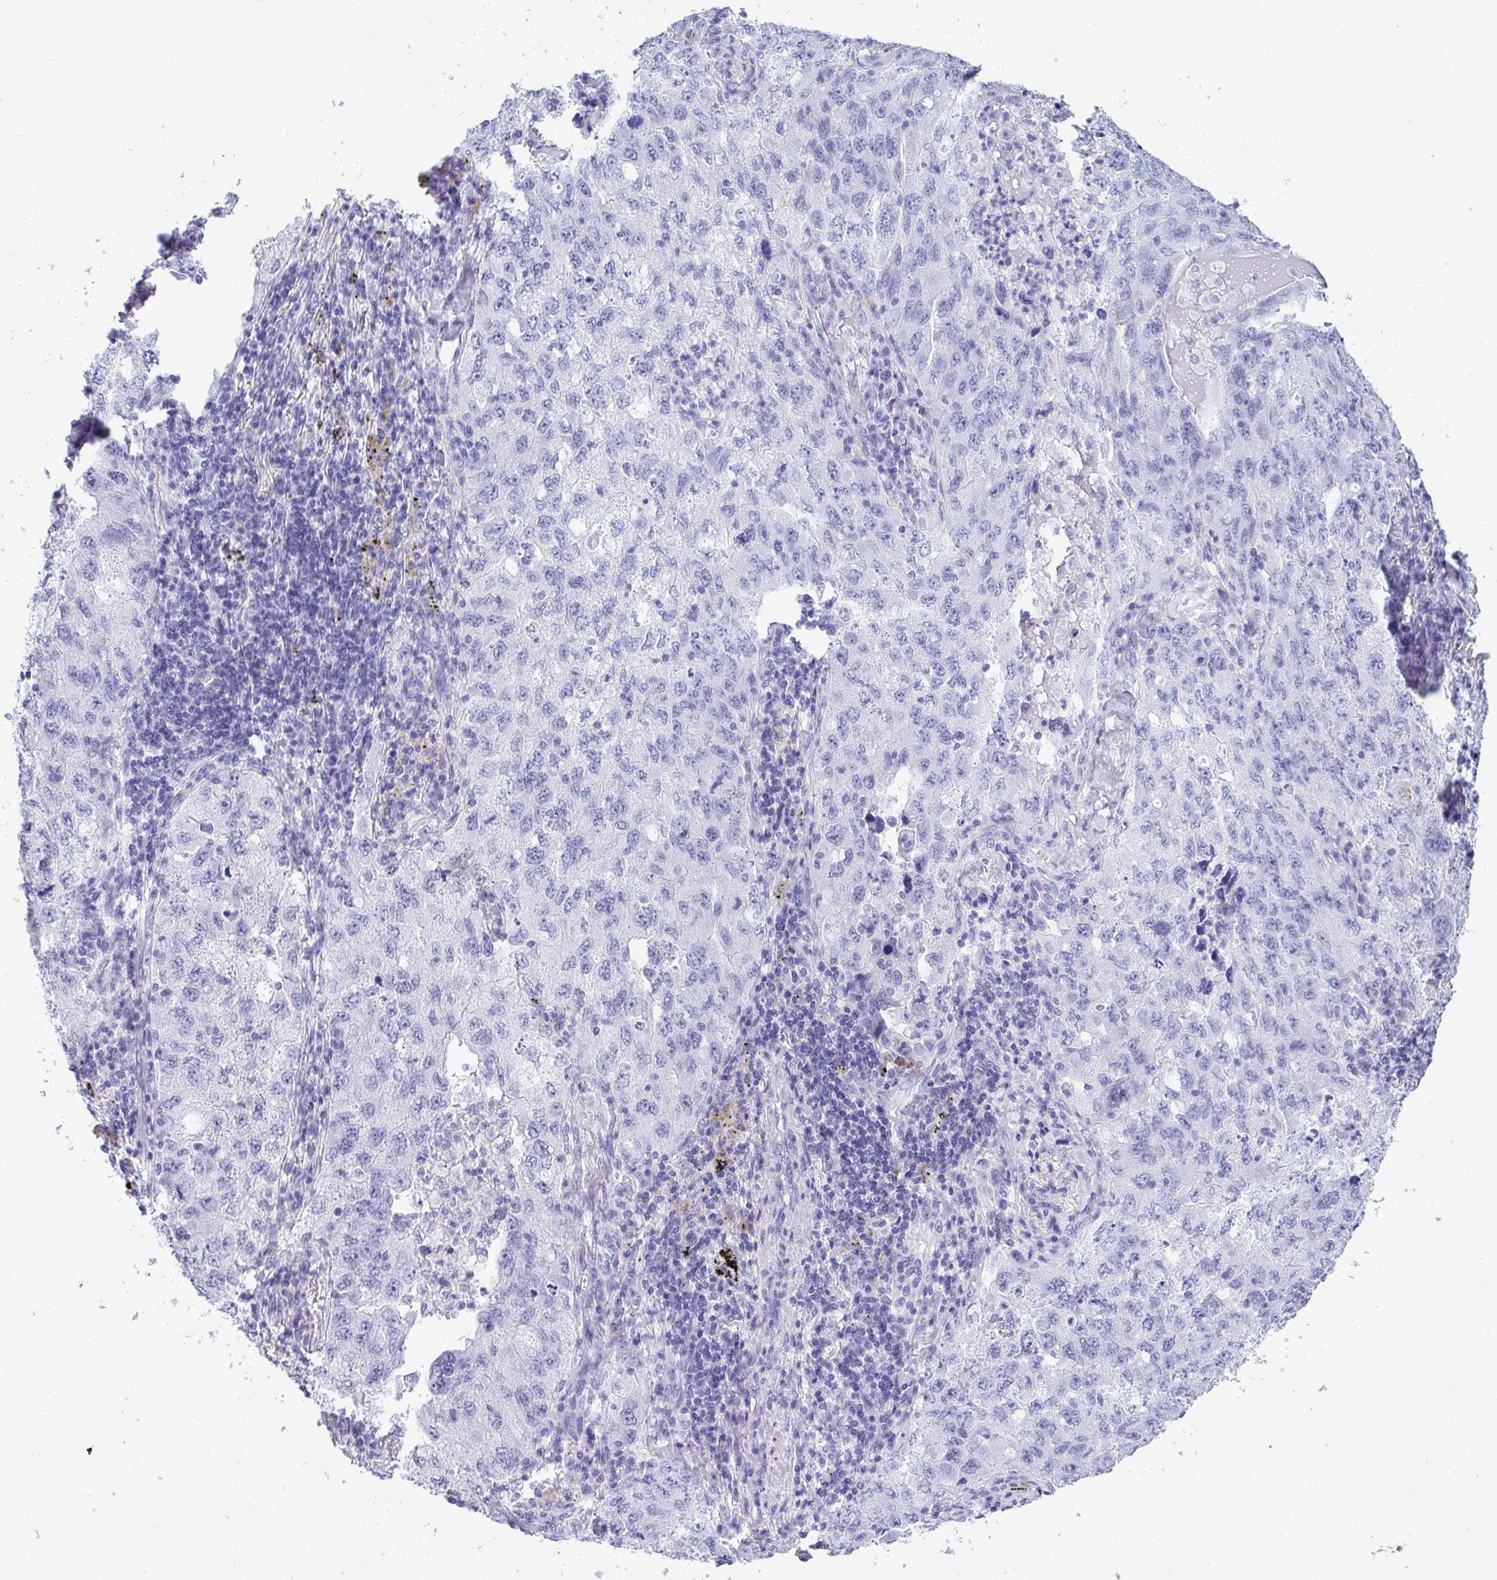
{"staining": {"intensity": "negative", "quantity": "none", "location": "none"}, "tissue": "lung cancer", "cell_type": "Tumor cells", "image_type": "cancer", "snomed": [{"axis": "morphology", "description": "Adenocarcinoma, NOS"}, {"axis": "topography", "description": "Lung"}], "caption": "Tumor cells are negative for protein expression in human lung adenocarcinoma.", "gene": "OR5J2", "patient": {"sex": "female", "age": 57}}